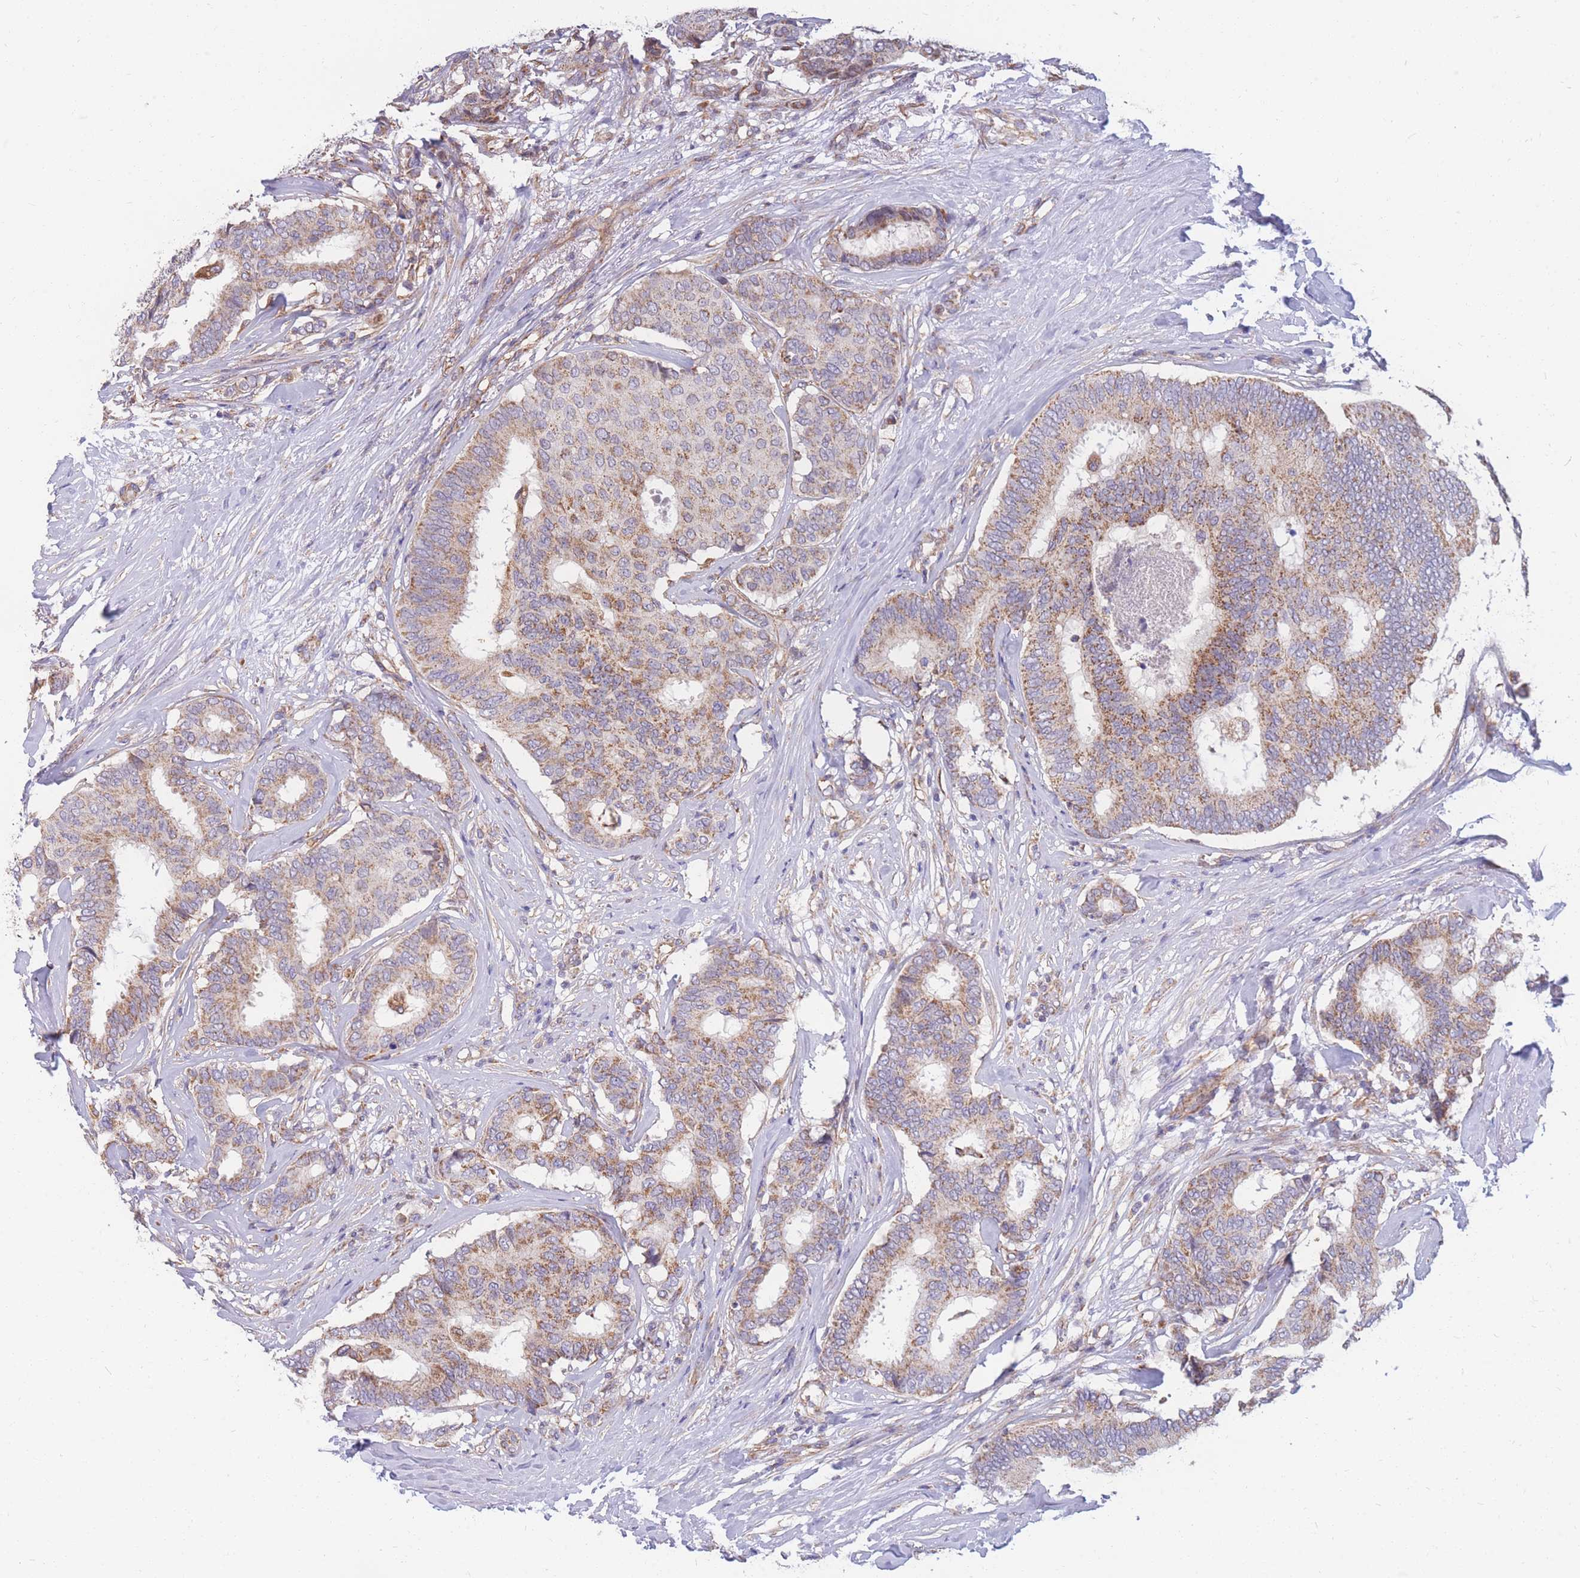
{"staining": {"intensity": "moderate", "quantity": "25%-75%", "location": "cytoplasmic/membranous"}, "tissue": "breast cancer", "cell_type": "Tumor cells", "image_type": "cancer", "snomed": [{"axis": "morphology", "description": "Duct carcinoma"}, {"axis": "topography", "description": "Breast"}], "caption": "Human breast infiltrating ductal carcinoma stained with a brown dye reveals moderate cytoplasmic/membranous positive expression in about 25%-75% of tumor cells.", "gene": "MRPS9", "patient": {"sex": "female", "age": 75}}